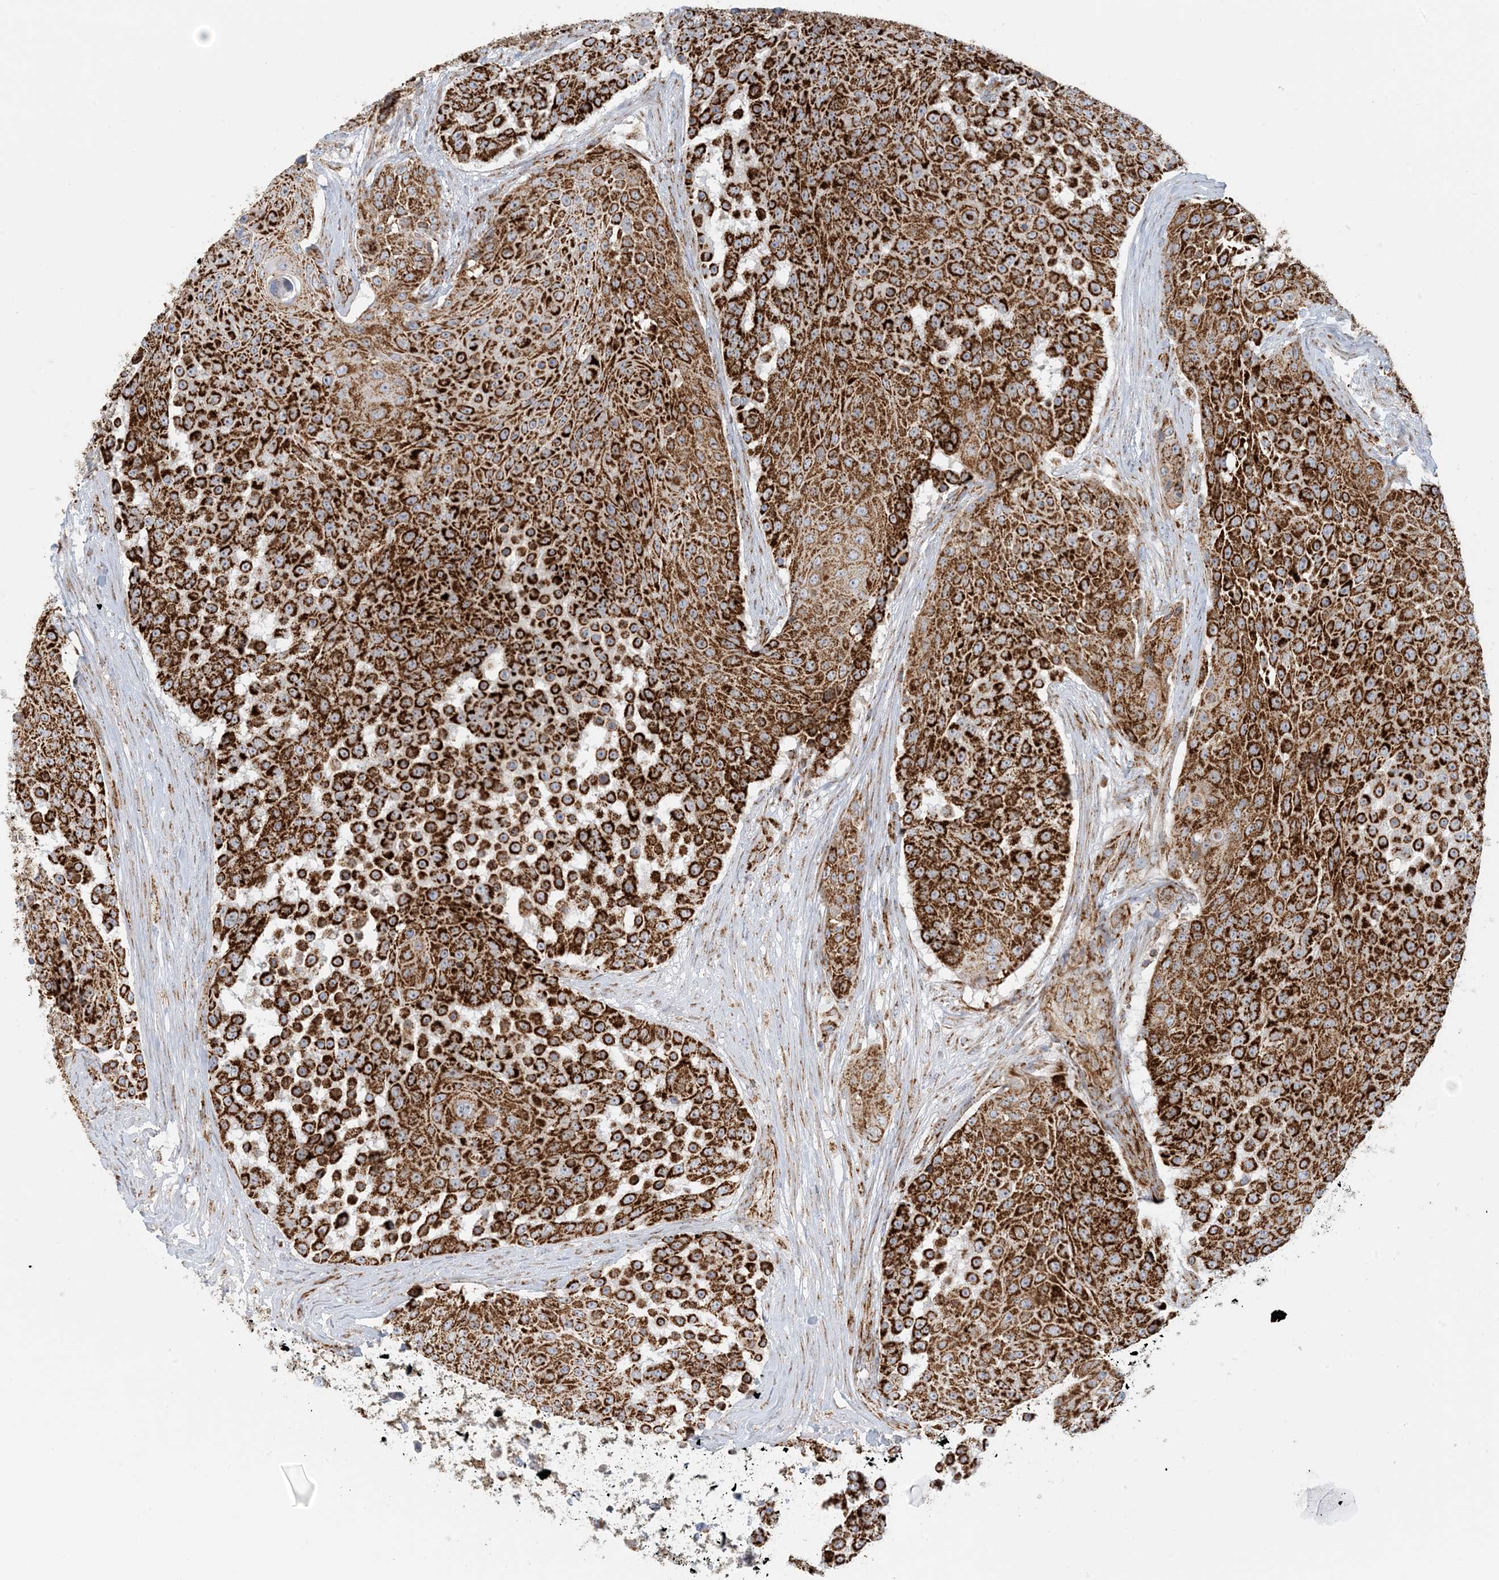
{"staining": {"intensity": "strong", "quantity": ">75%", "location": "cytoplasmic/membranous"}, "tissue": "urothelial cancer", "cell_type": "Tumor cells", "image_type": "cancer", "snomed": [{"axis": "morphology", "description": "Urothelial carcinoma, High grade"}, {"axis": "topography", "description": "Urinary bladder"}], "caption": "Urothelial cancer stained with DAB (3,3'-diaminobenzidine) immunohistochemistry (IHC) shows high levels of strong cytoplasmic/membranous expression in about >75% of tumor cells. The protein of interest is stained brown, and the nuclei are stained in blue (DAB (3,3'-diaminobenzidine) IHC with brightfield microscopy, high magnification).", "gene": "COA3", "patient": {"sex": "female", "age": 63}}